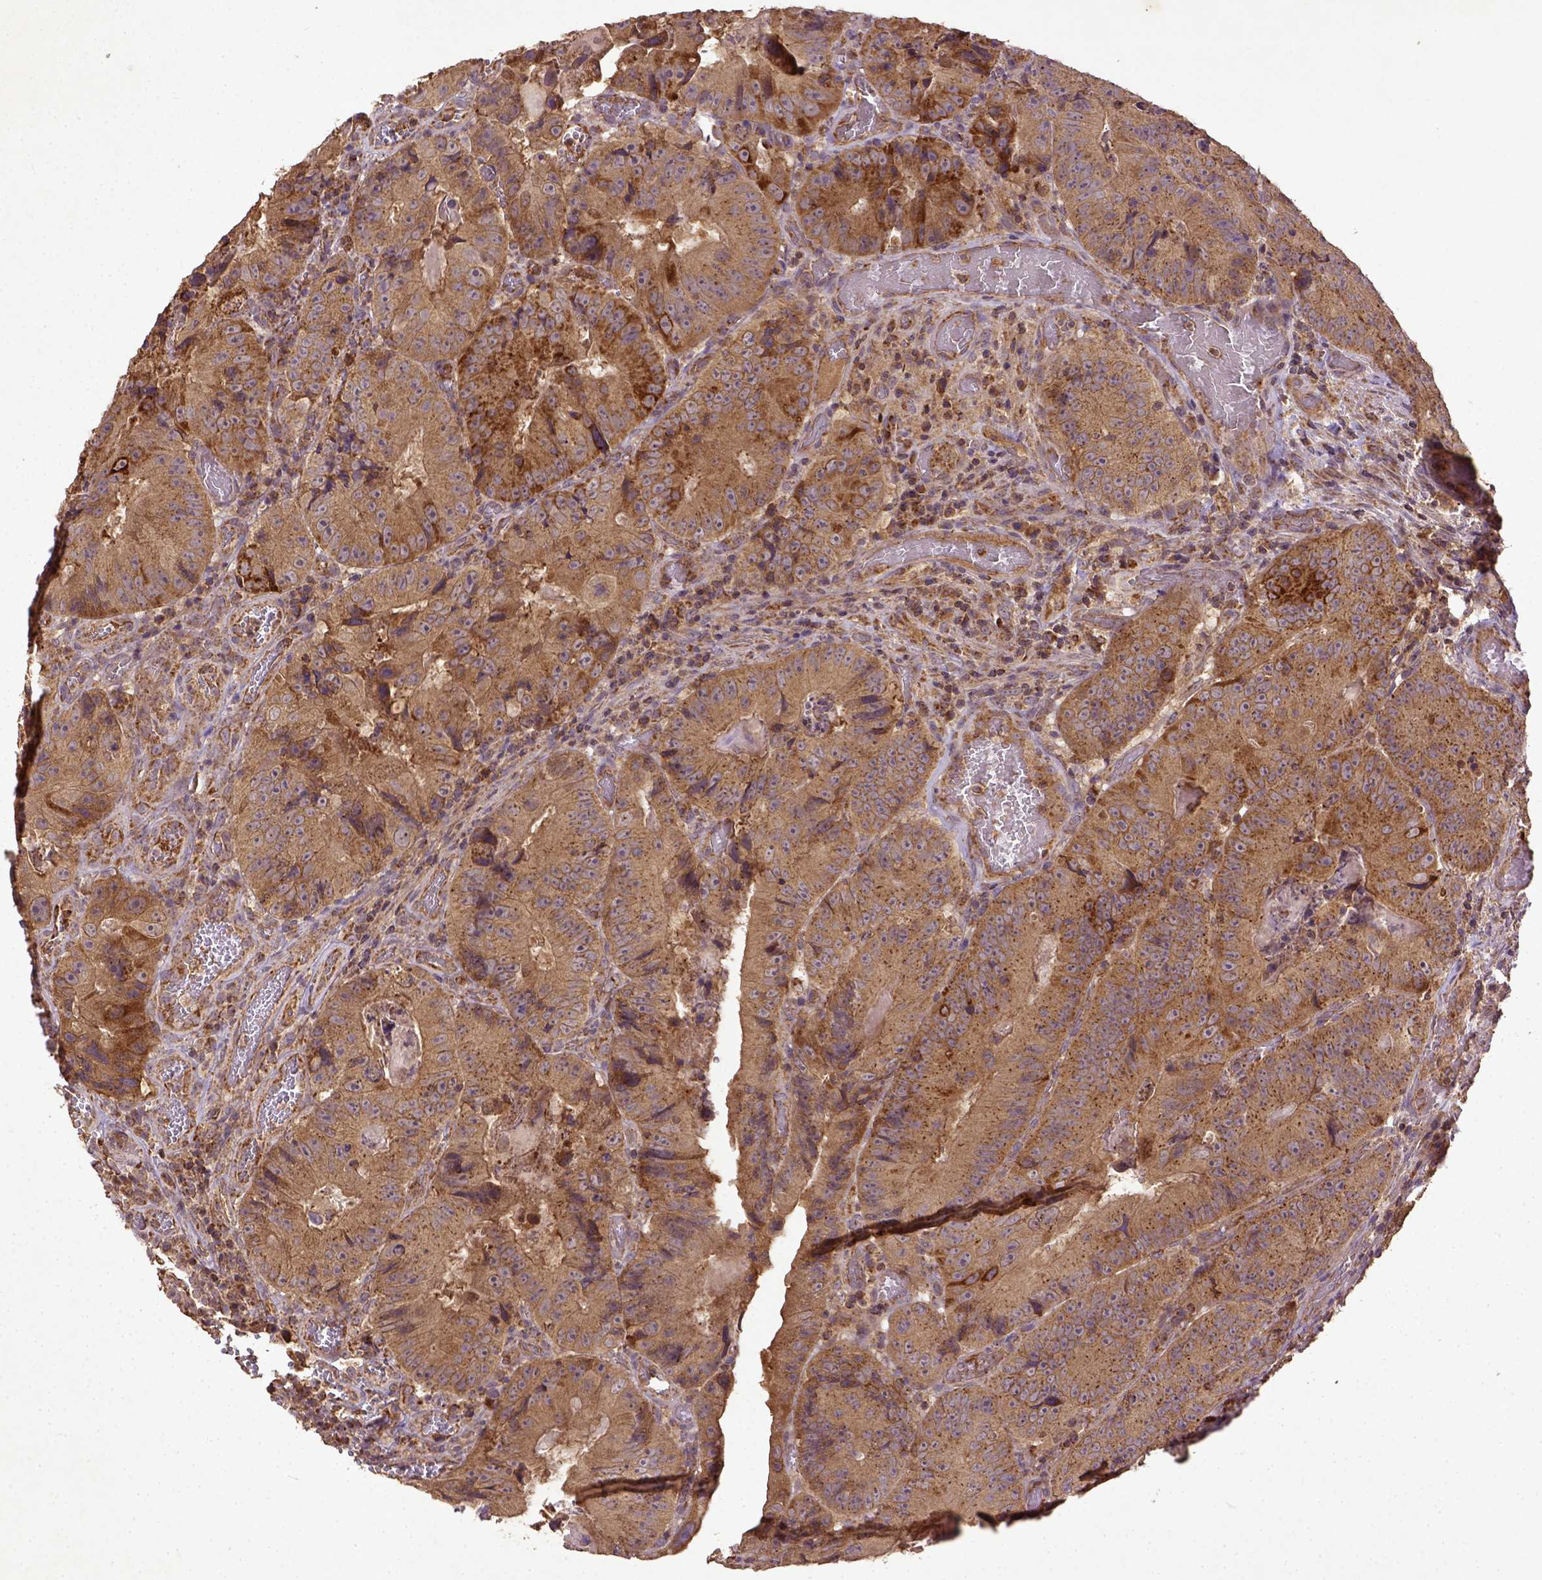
{"staining": {"intensity": "moderate", "quantity": ">75%", "location": "cytoplasmic/membranous"}, "tissue": "colorectal cancer", "cell_type": "Tumor cells", "image_type": "cancer", "snomed": [{"axis": "morphology", "description": "Adenocarcinoma, NOS"}, {"axis": "topography", "description": "Colon"}], "caption": "IHC histopathology image of colorectal cancer stained for a protein (brown), which shows medium levels of moderate cytoplasmic/membranous staining in approximately >75% of tumor cells.", "gene": "MT-CO1", "patient": {"sex": "female", "age": 86}}